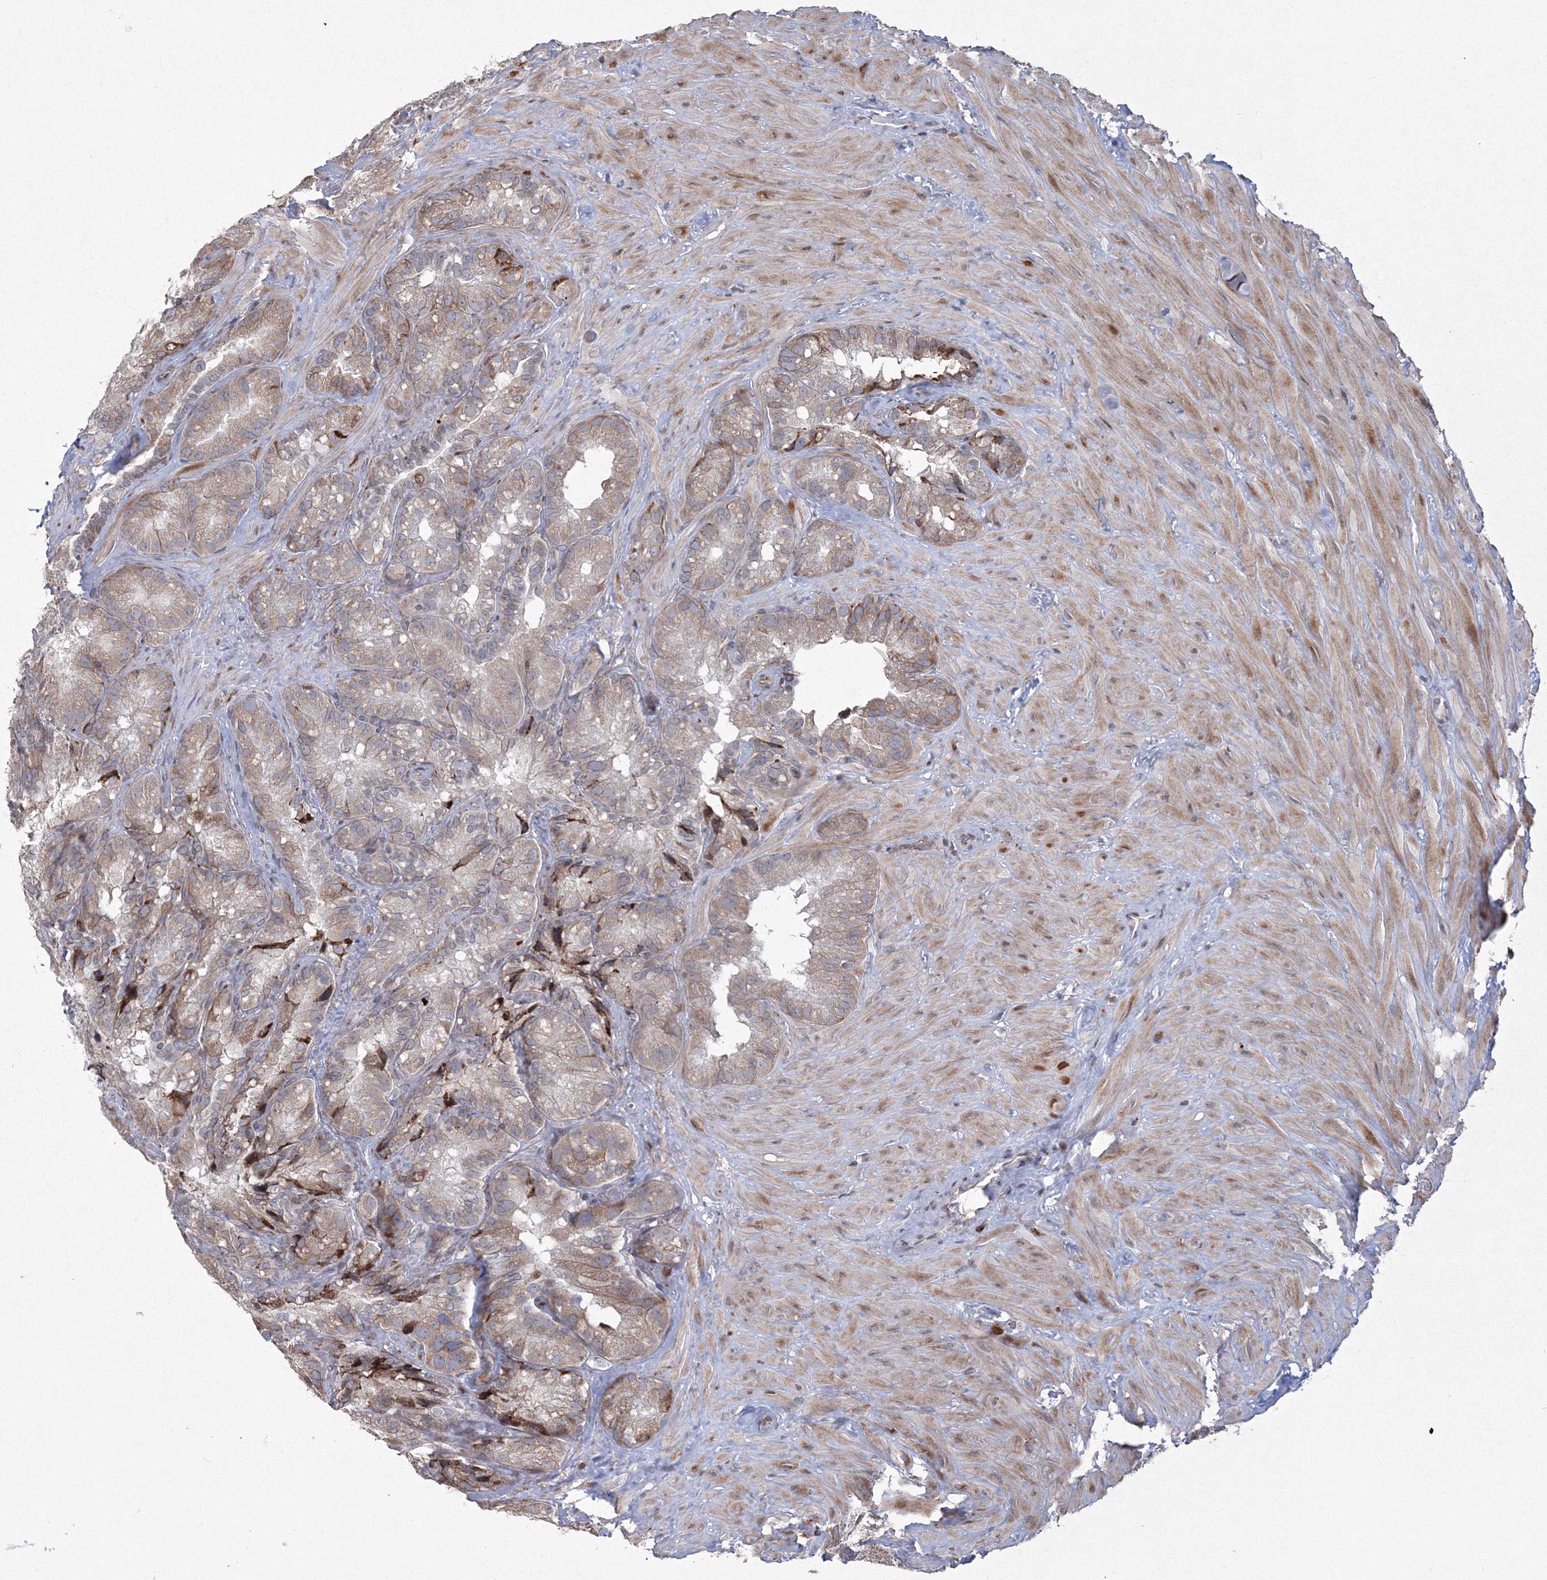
{"staining": {"intensity": "weak", "quantity": "25%-75%", "location": "cytoplasmic/membranous"}, "tissue": "seminal vesicle", "cell_type": "Glandular cells", "image_type": "normal", "snomed": [{"axis": "morphology", "description": "Normal tissue, NOS"}, {"axis": "topography", "description": "Prostate"}, {"axis": "topography", "description": "Seminal veicle"}], "caption": "Seminal vesicle stained with immunohistochemistry (IHC) exhibits weak cytoplasmic/membranous expression in about 25%-75% of glandular cells. (brown staining indicates protein expression, while blue staining denotes nuclei).", "gene": "EFCAB12", "patient": {"sex": "male", "age": 68}}